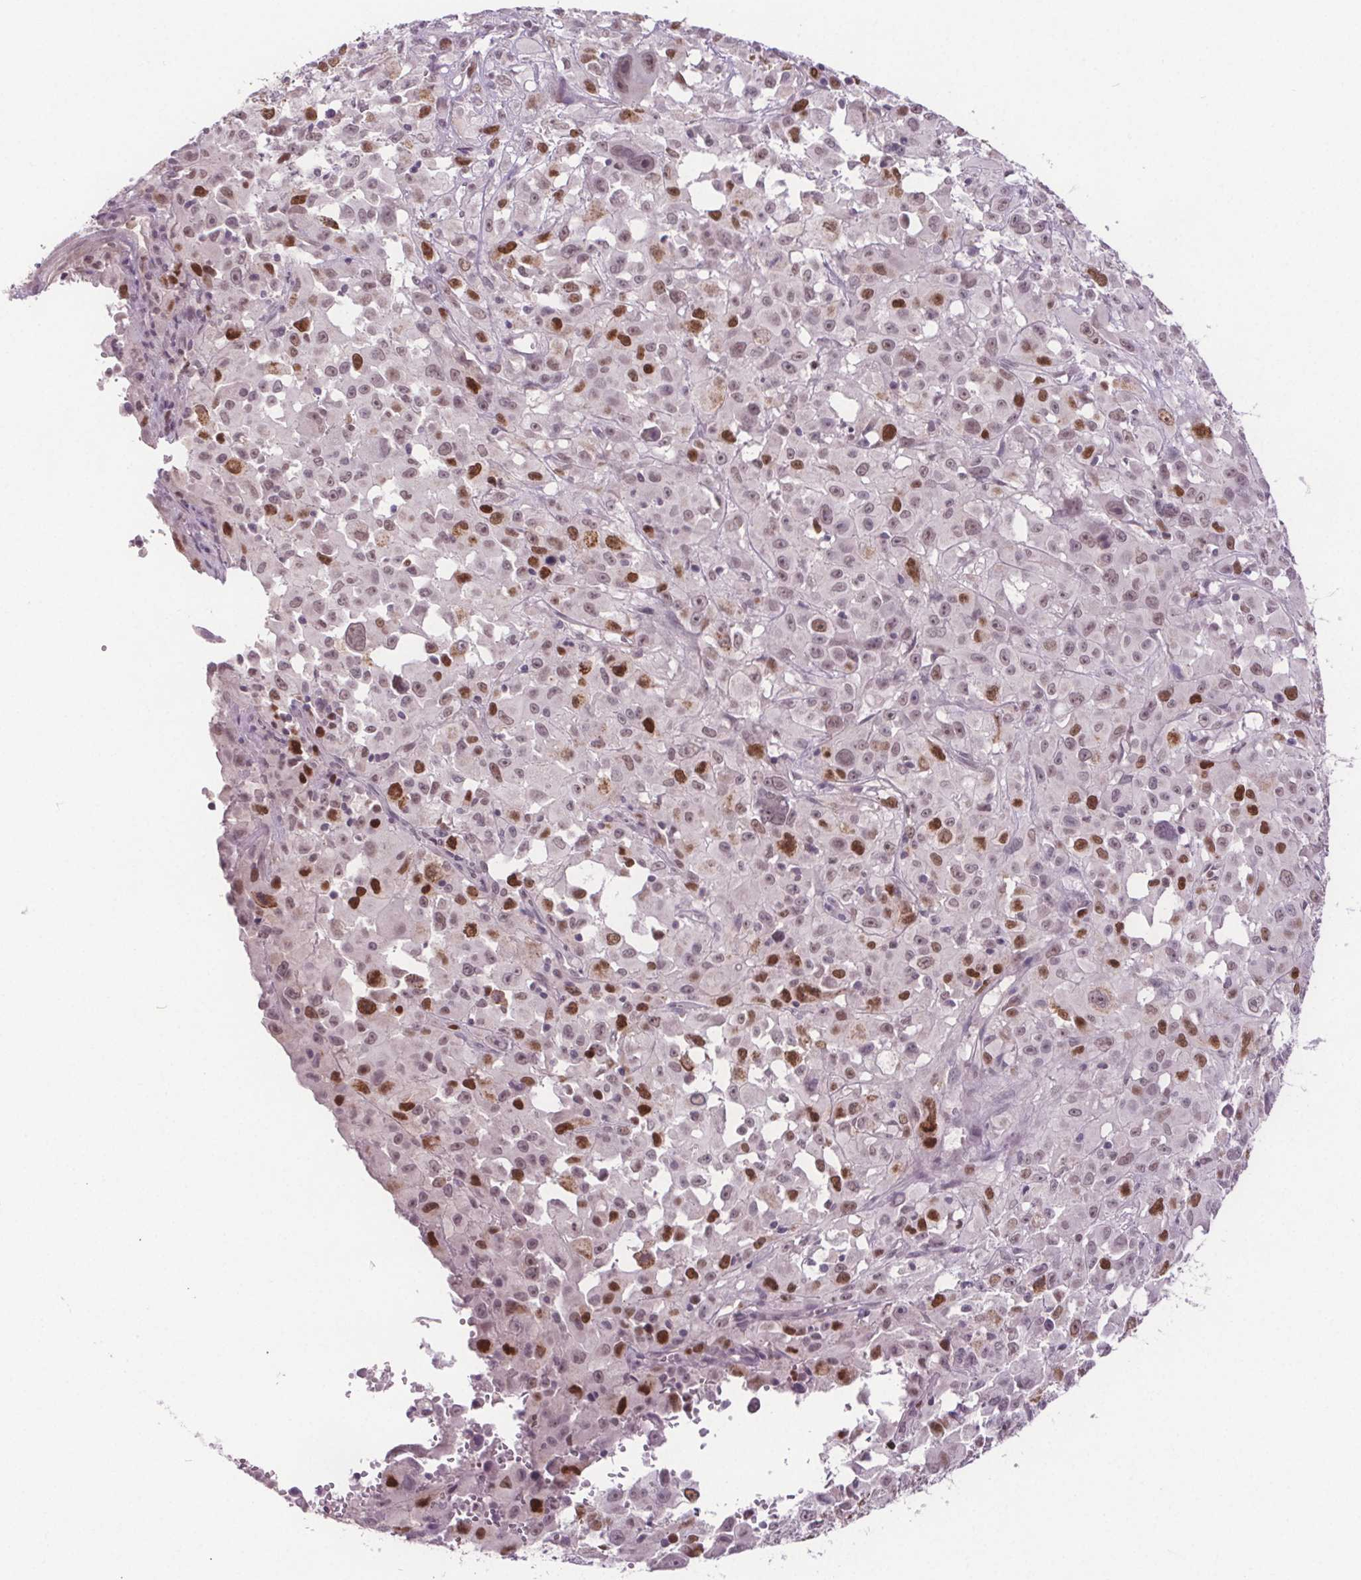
{"staining": {"intensity": "strong", "quantity": "<25%", "location": "nuclear"}, "tissue": "melanoma", "cell_type": "Tumor cells", "image_type": "cancer", "snomed": [{"axis": "morphology", "description": "Malignant melanoma, Metastatic site"}, {"axis": "topography", "description": "Soft tissue"}], "caption": "The photomicrograph exhibits immunohistochemical staining of malignant melanoma (metastatic site). There is strong nuclear positivity is appreciated in about <25% of tumor cells. The protein of interest is shown in brown color, while the nuclei are stained blue.", "gene": "CENPF", "patient": {"sex": "male", "age": 50}}